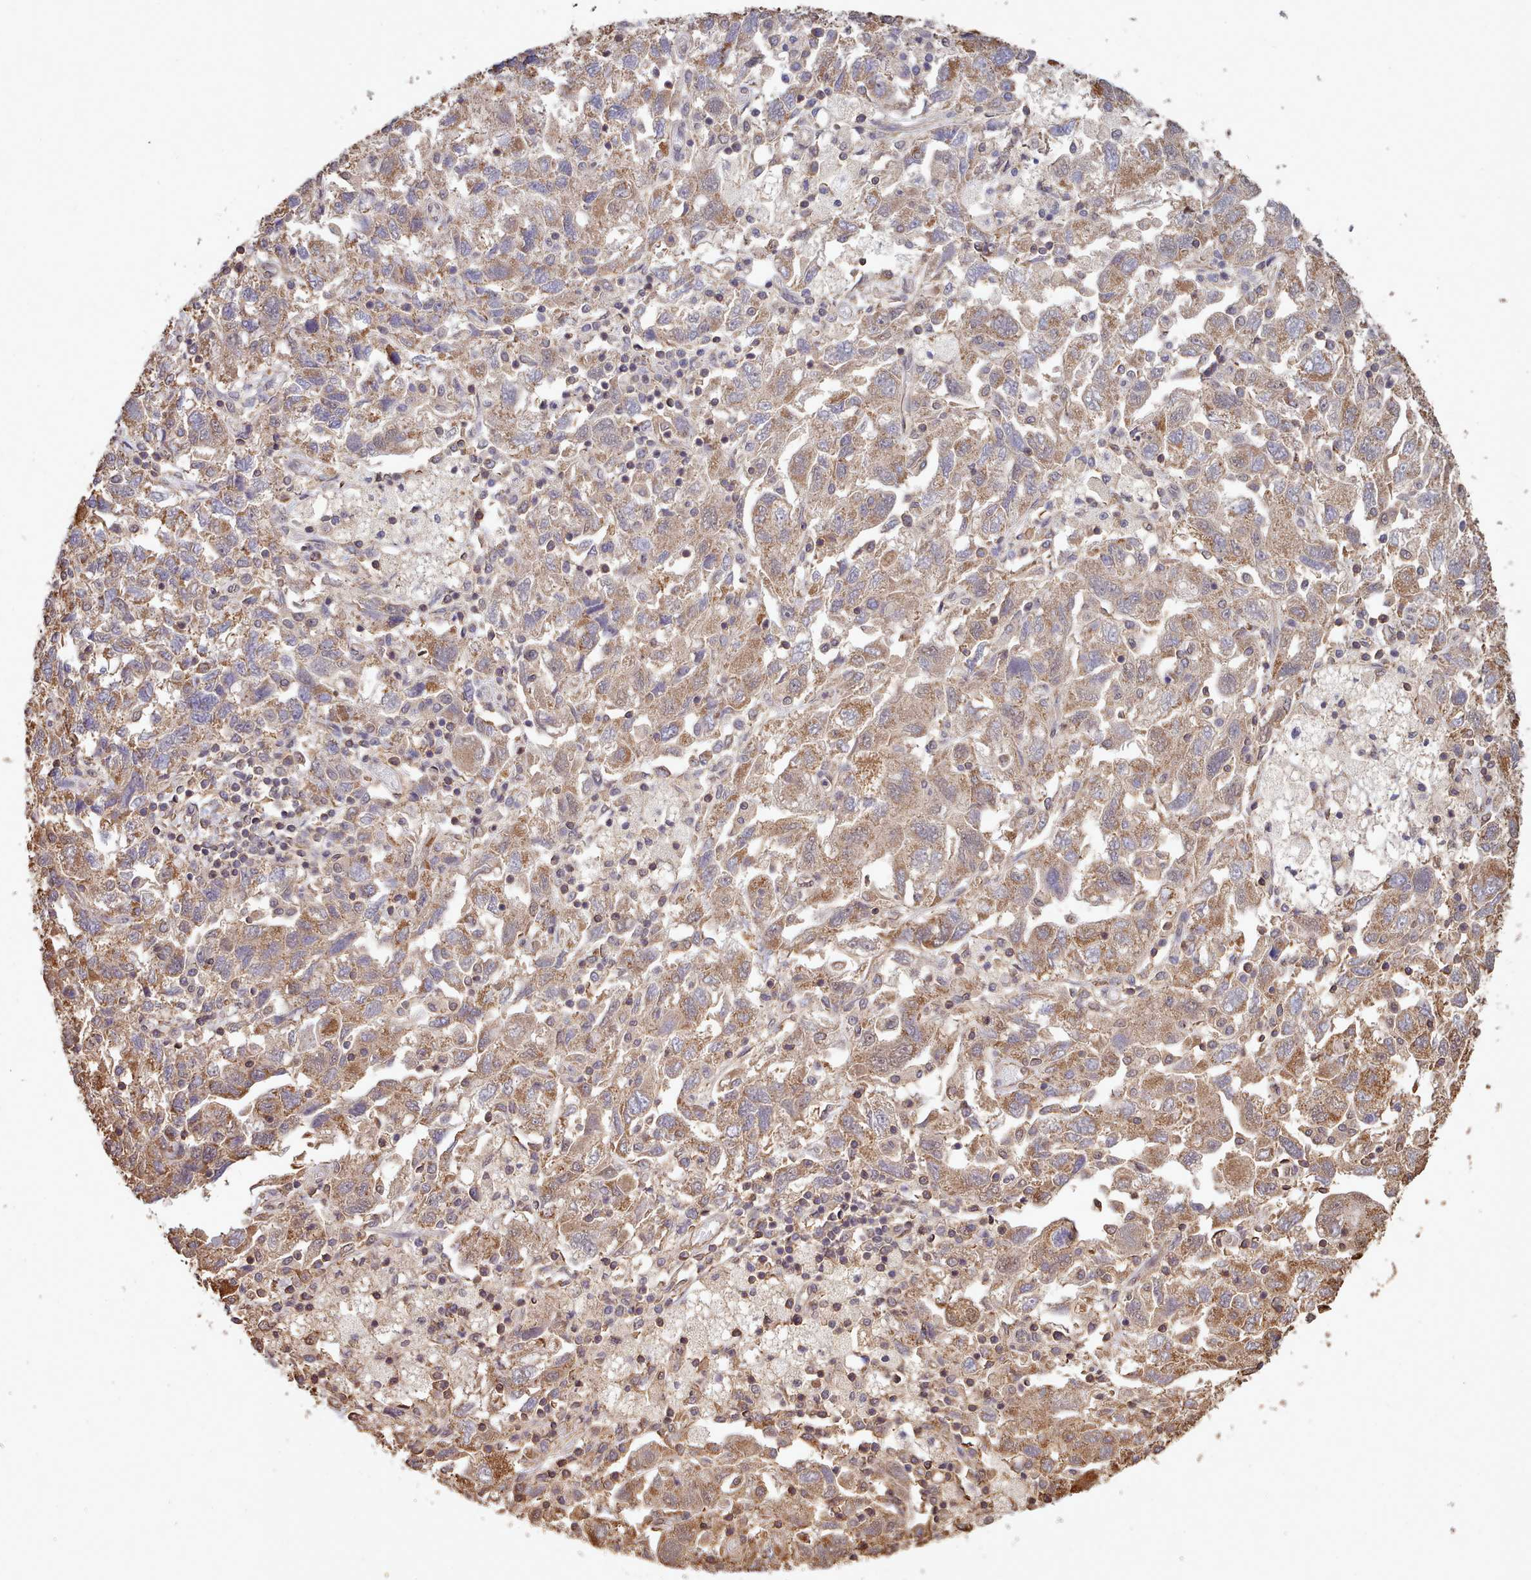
{"staining": {"intensity": "moderate", "quantity": ">75%", "location": "cytoplasmic/membranous"}, "tissue": "ovarian cancer", "cell_type": "Tumor cells", "image_type": "cancer", "snomed": [{"axis": "morphology", "description": "Carcinoma, NOS"}, {"axis": "morphology", "description": "Cystadenocarcinoma, serous, NOS"}, {"axis": "topography", "description": "Ovary"}], "caption": "The immunohistochemical stain labels moderate cytoplasmic/membranous staining in tumor cells of carcinoma (ovarian) tissue.", "gene": "METRN", "patient": {"sex": "female", "age": 69}}